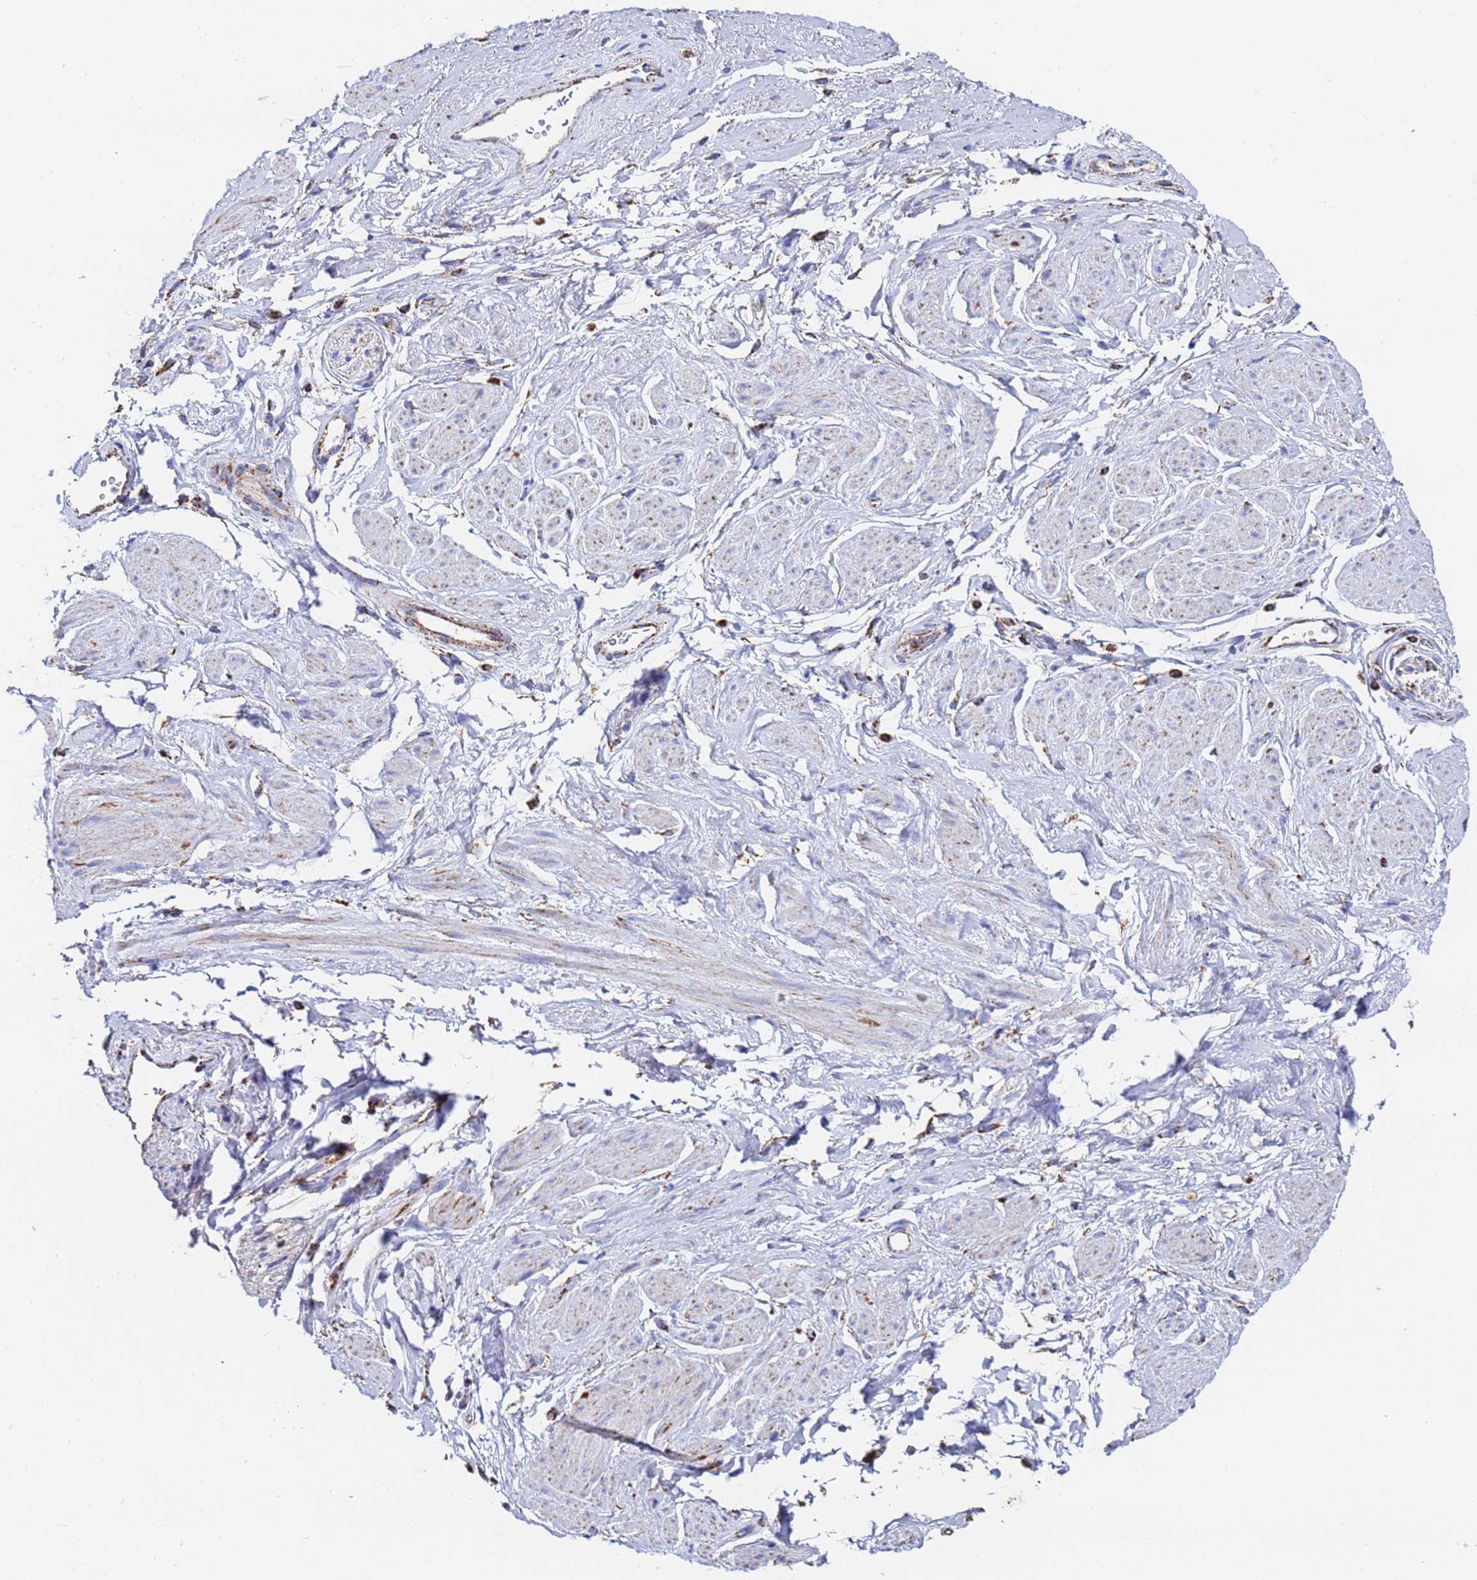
{"staining": {"intensity": "moderate", "quantity": ">75%", "location": "cytoplasmic/membranous"}, "tissue": "adipose tissue", "cell_type": "Adipocytes", "image_type": "normal", "snomed": [{"axis": "morphology", "description": "Normal tissue, NOS"}, {"axis": "morphology", "description": "Adenocarcinoma, NOS"}, {"axis": "topography", "description": "Rectum"}, {"axis": "topography", "description": "Vagina"}, {"axis": "topography", "description": "Peripheral nerve tissue"}], "caption": "An image of adipose tissue stained for a protein shows moderate cytoplasmic/membranous brown staining in adipocytes.", "gene": "GLUD1", "patient": {"sex": "female", "age": 71}}